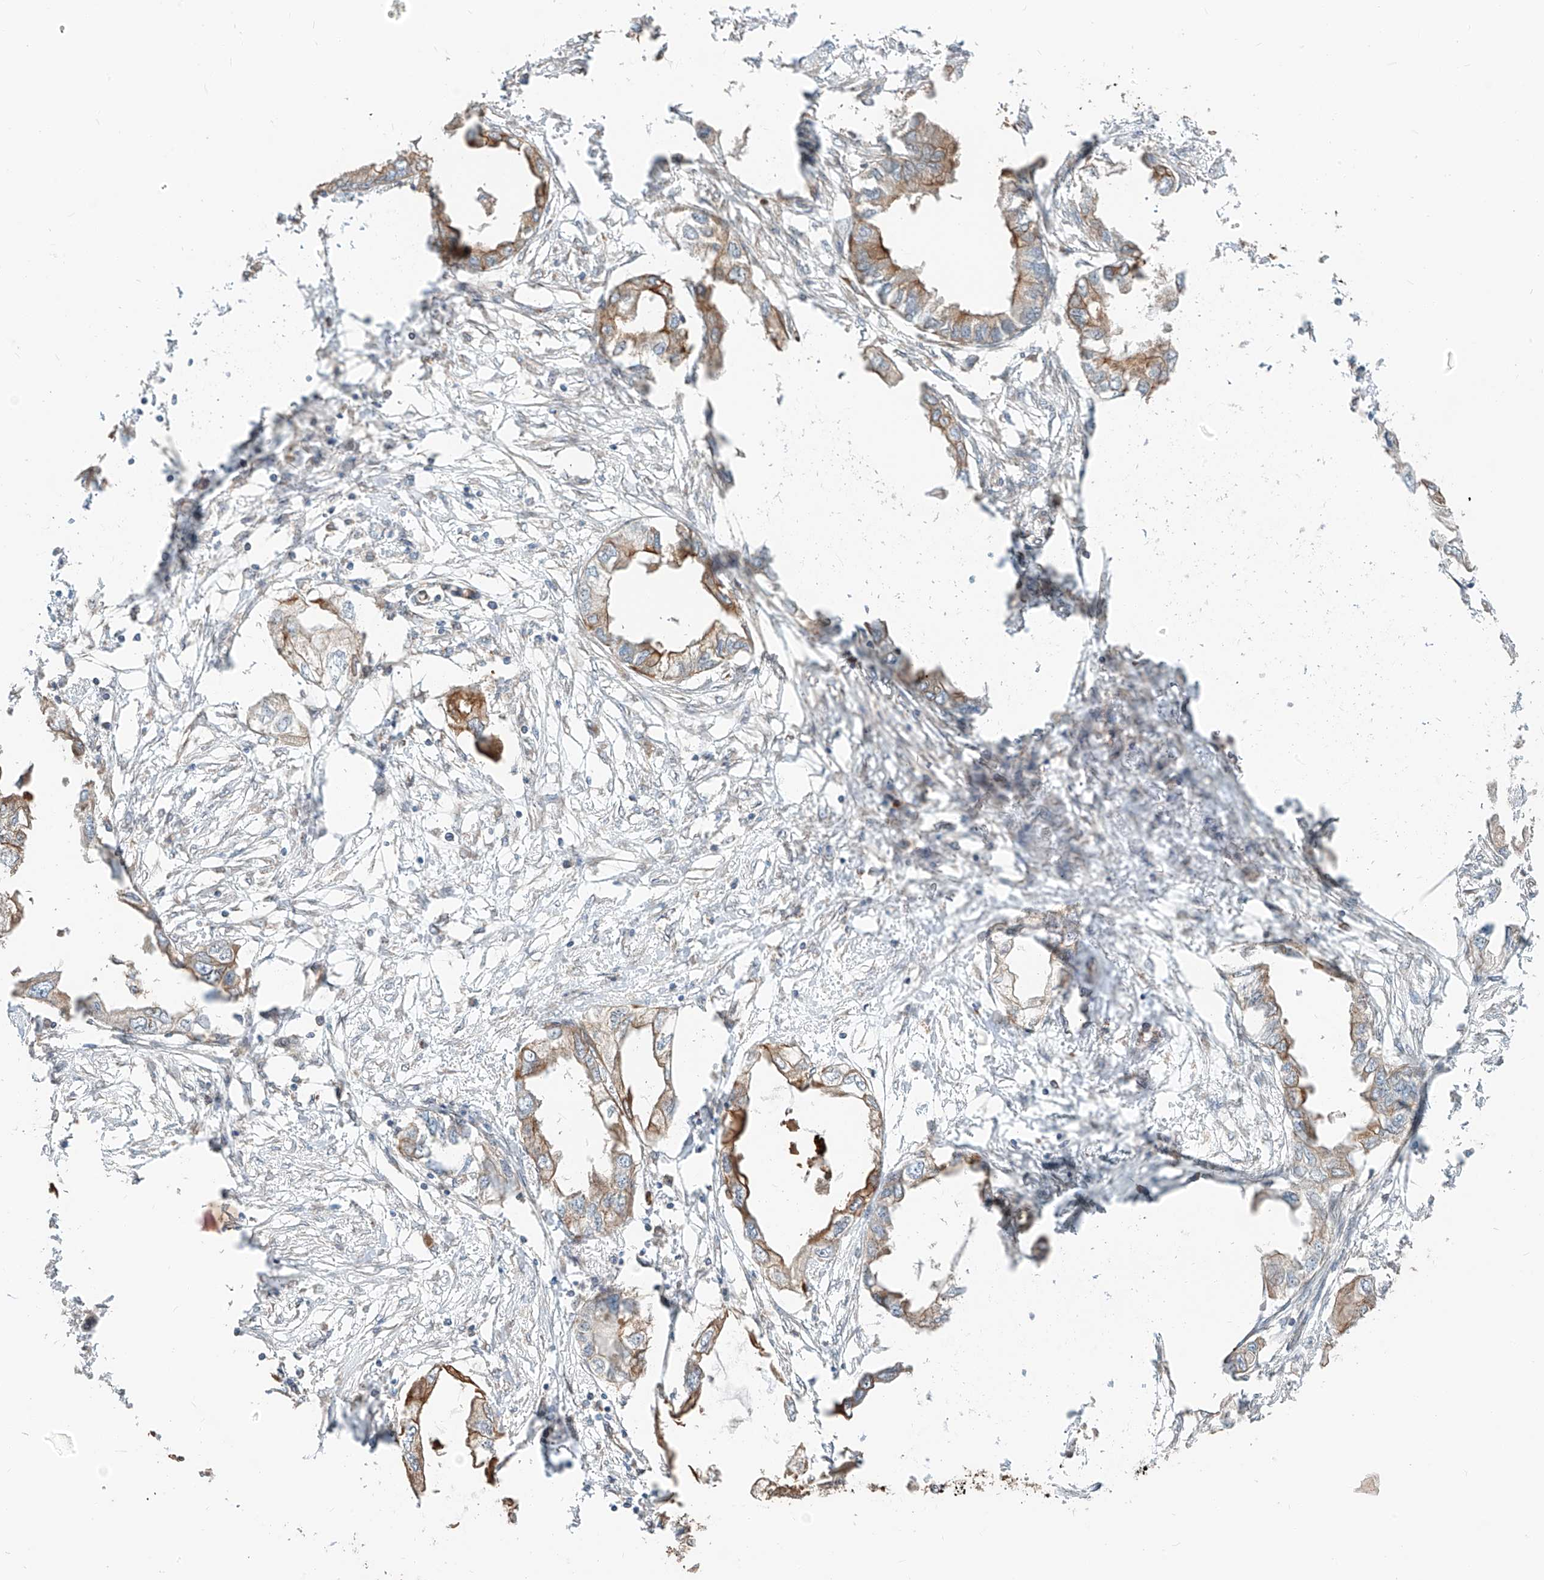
{"staining": {"intensity": "moderate", "quantity": ">75%", "location": "cytoplasmic/membranous"}, "tissue": "endometrial cancer", "cell_type": "Tumor cells", "image_type": "cancer", "snomed": [{"axis": "morphology", "description": "Adenocarcinoma, NOS"}, {"axis": "morphology", "description": "Adenocarcinoma, metastatic, NOS"}, {"axis": "topography", "description": "Adipose tissue"}, {"axis": "topography", "description": "Endometrium"}], "caption": "Immunohistochemical staining of endometrial metastatic adenocarcinoma demonstrates medium levels of moderate cytoplasmic/membranous positivity in approximately >75% of tumor cells. The staining is performed using DAB (3,3'-diaminobenzidine) brown chromogen to label protein expression. The nuclei are counter-stained blue using hematoxylin.", "gene": "CEP162", "patient": {"sex": "female", "age": 67}}